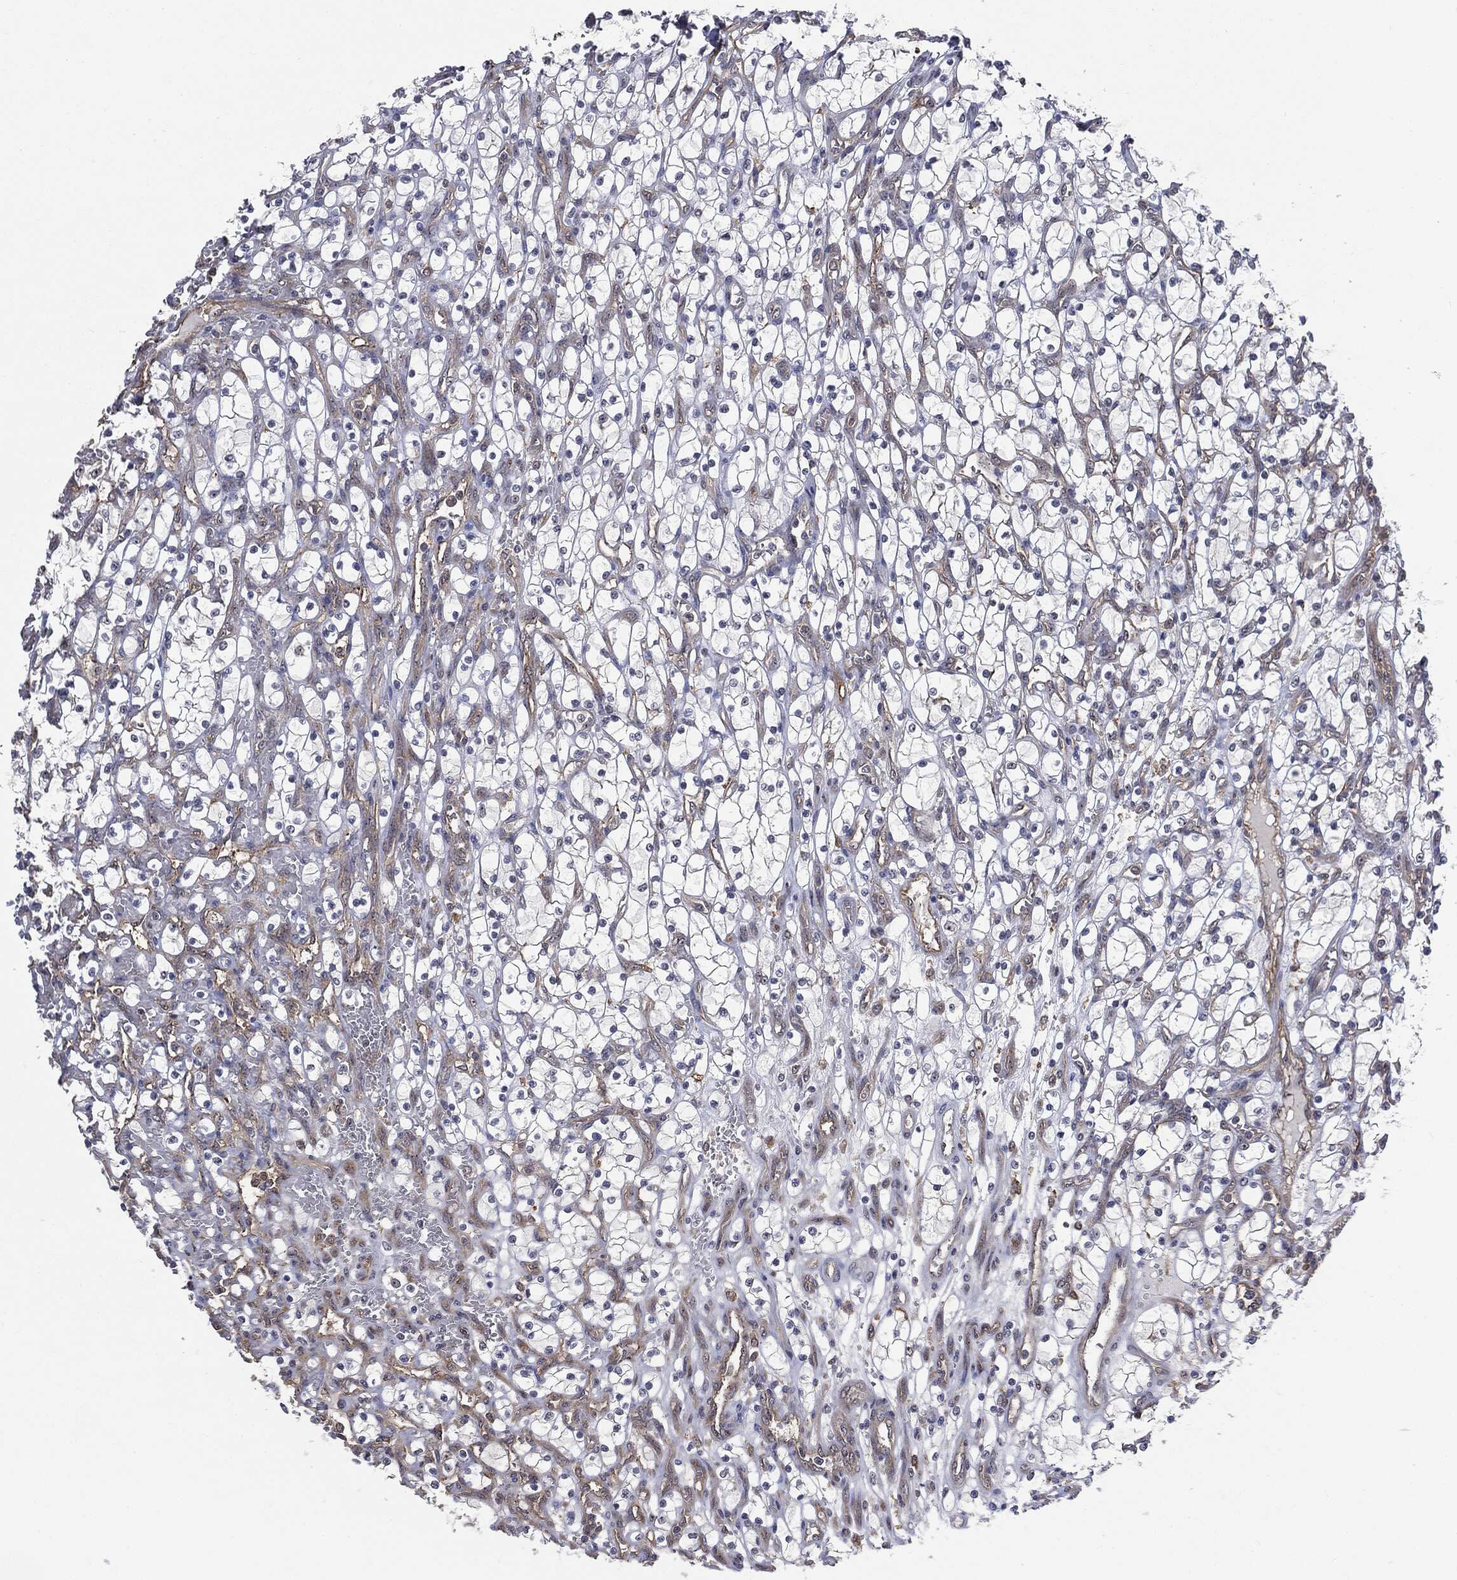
{"staining": {"intensity": "weak", "quantity": "25%-75%", "location": "cytoplasmic/membranous"}, "tissue": "renal cancer", "cell_type": "Tumor cells", "image_type": "cancer", "snomed": [{"axis": "morphology", "description": "Adenocarcinoma, NOS"}, {"axis": "topography", "description": "Kidney"}], "caption": "IHC staining of renal adenocarcinoma, which reveals low levels of weak cytoplasmic/membranous staining in approximately 25%-75% of tumor cells indicating weak cytoplasmic/membranous protein positivity. The staining was performed using DAB (brown) for protein detection and nuclei were counterstained in hematoxylin (blue).", "gene": "TRMT1L", "patient": {"sex": "female", "age": 69}}